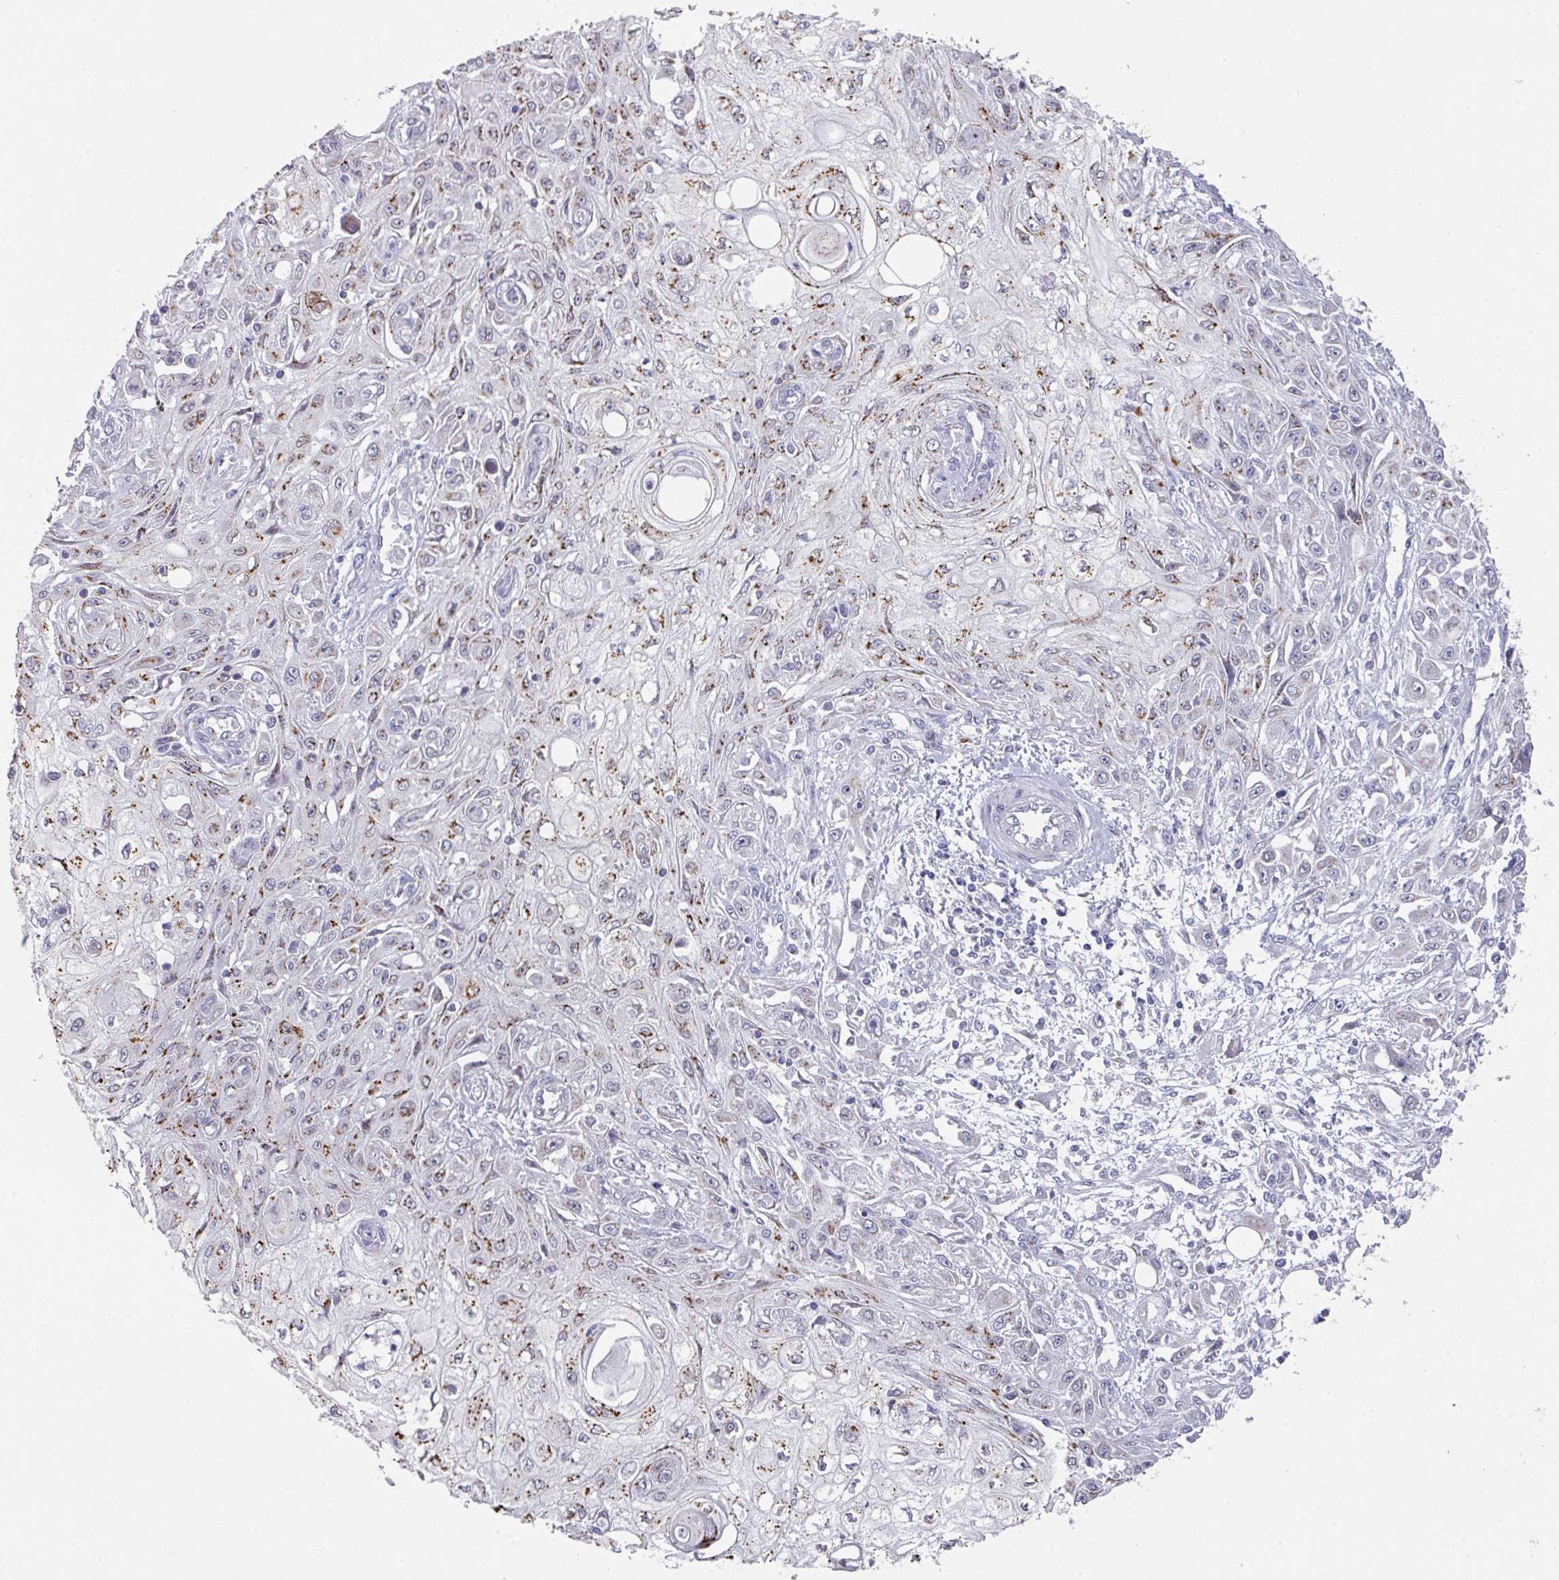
{"staining": {"intensity": "moderate", "quantity": "25%-75%", "location": "cytoplasmic/membranous"}, "tissue": "skin cancer", "cell_type": "Tumor cells", "image_type": "cancer", "snomed": [{"axis": "morphology", "description": "Squamous cell carcinoma, NOS"}, {"axis": "morphology", "description": "Squamous cell carcinoma, metastatic, NOS"}, {"axis": "topography", "description": "Skin"}, {"axis": "topography", "description": "Lymph node"}], "caption": "This histopathology image reveals IHC staining of human skin cancer, with medium moderate cytoplasmic/membranous staining in approximately 25%-75% of tumor cells.", "gene": "VKORC1L1", "patient": {"sex": "male", "age": 75}}